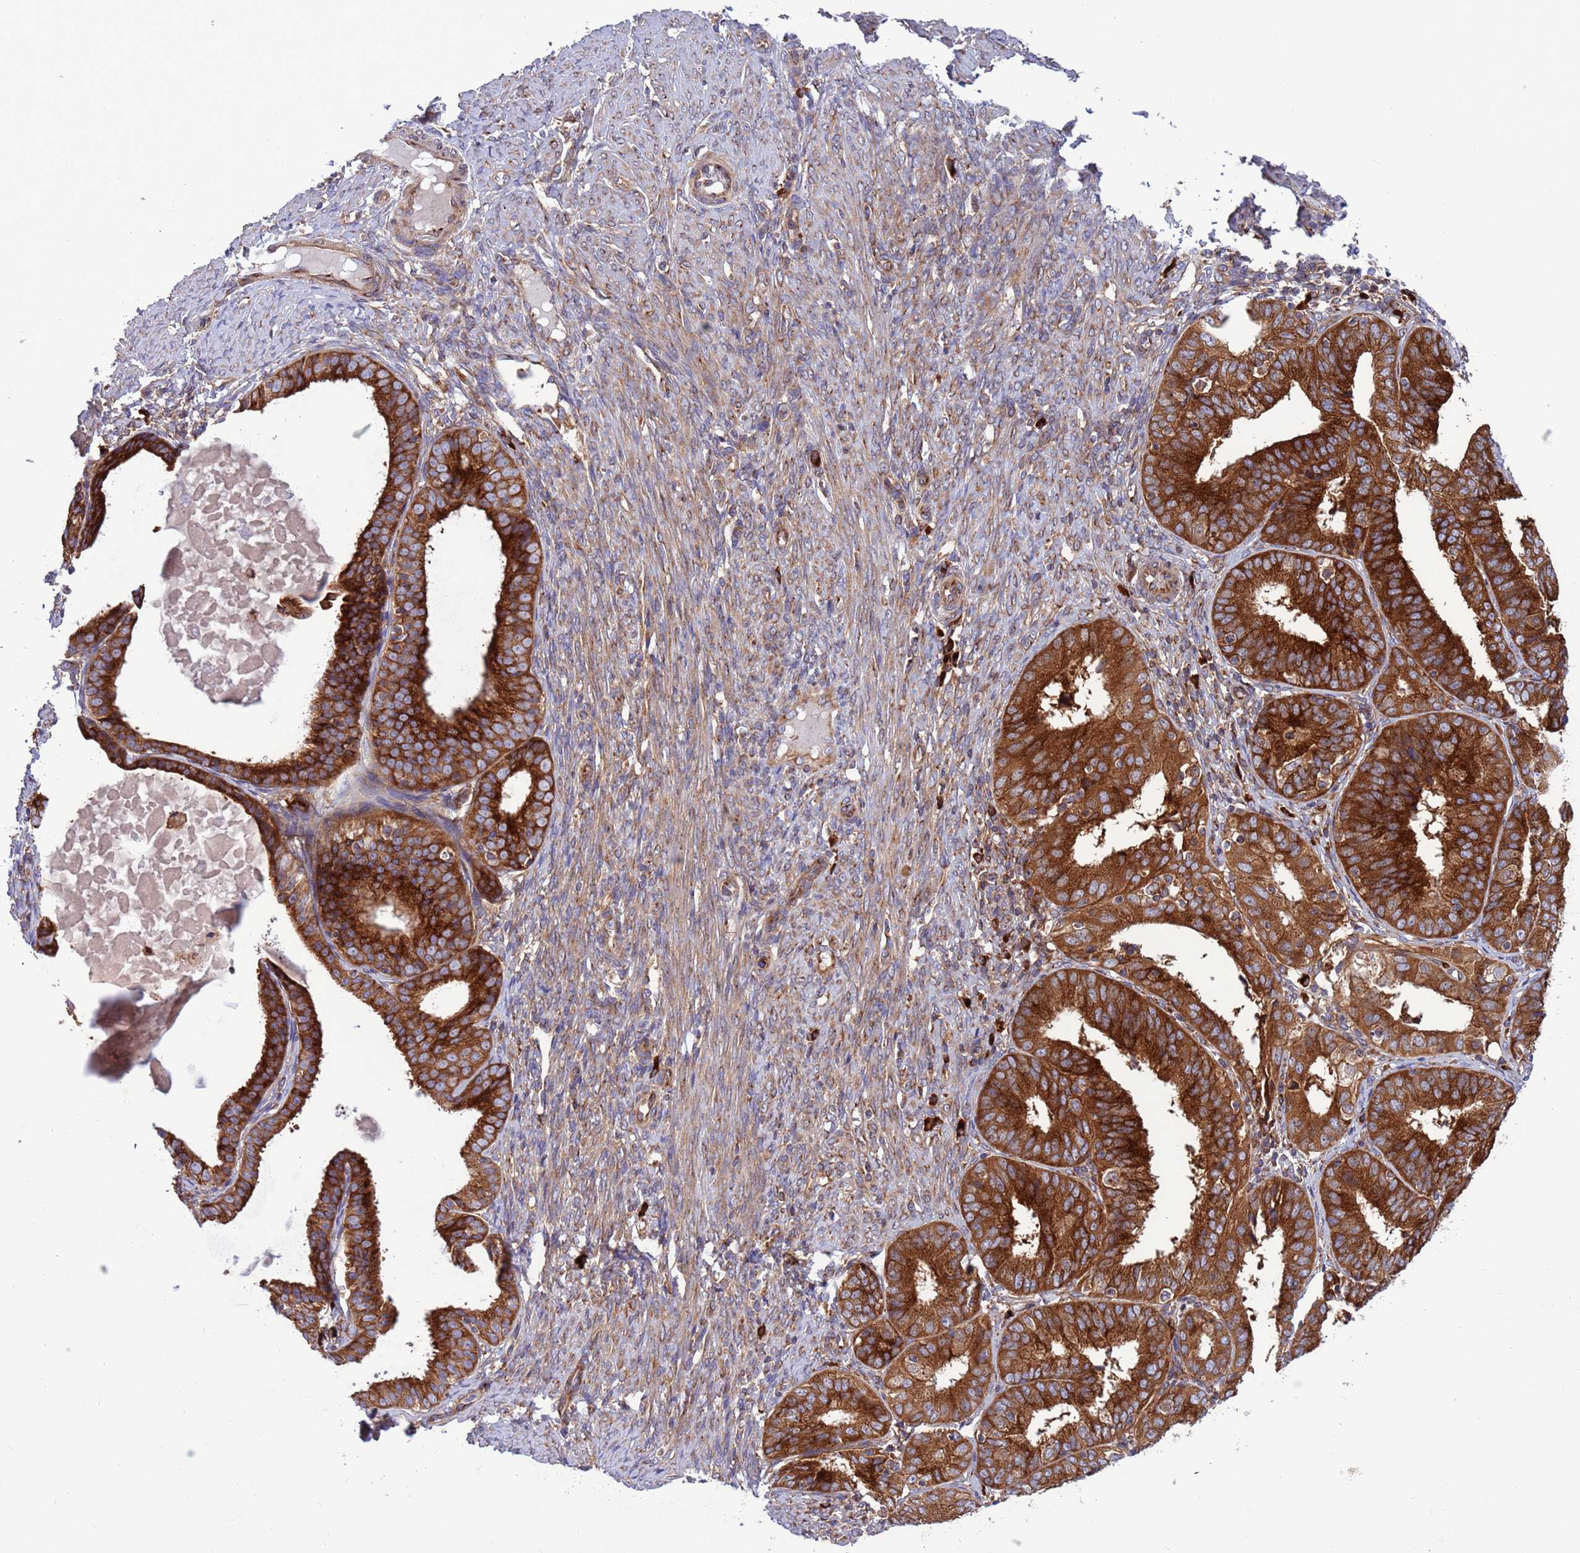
{"staining": {"intensity": "strong", "quantity": ">75%", "location": "cytoplasmic/membranous"}, "tissue": "endometrial cancer", "cell_type": "Tumor cells", "image_type": "cancer", "snomed": [{"axis": "morphology", "description": "Adenocarcinoma, NOS"}, {"axis": "topography", "description": "Endometrium"}], "caption": "Immunohistochemistry (IHC) of human endometrial cancer shows high levels of strong cytoplasmic/membranous expression in about >75% of tumor cells.", "gene": "ZC3HAV1", "patient": {"sex": "female", "age": 51}}